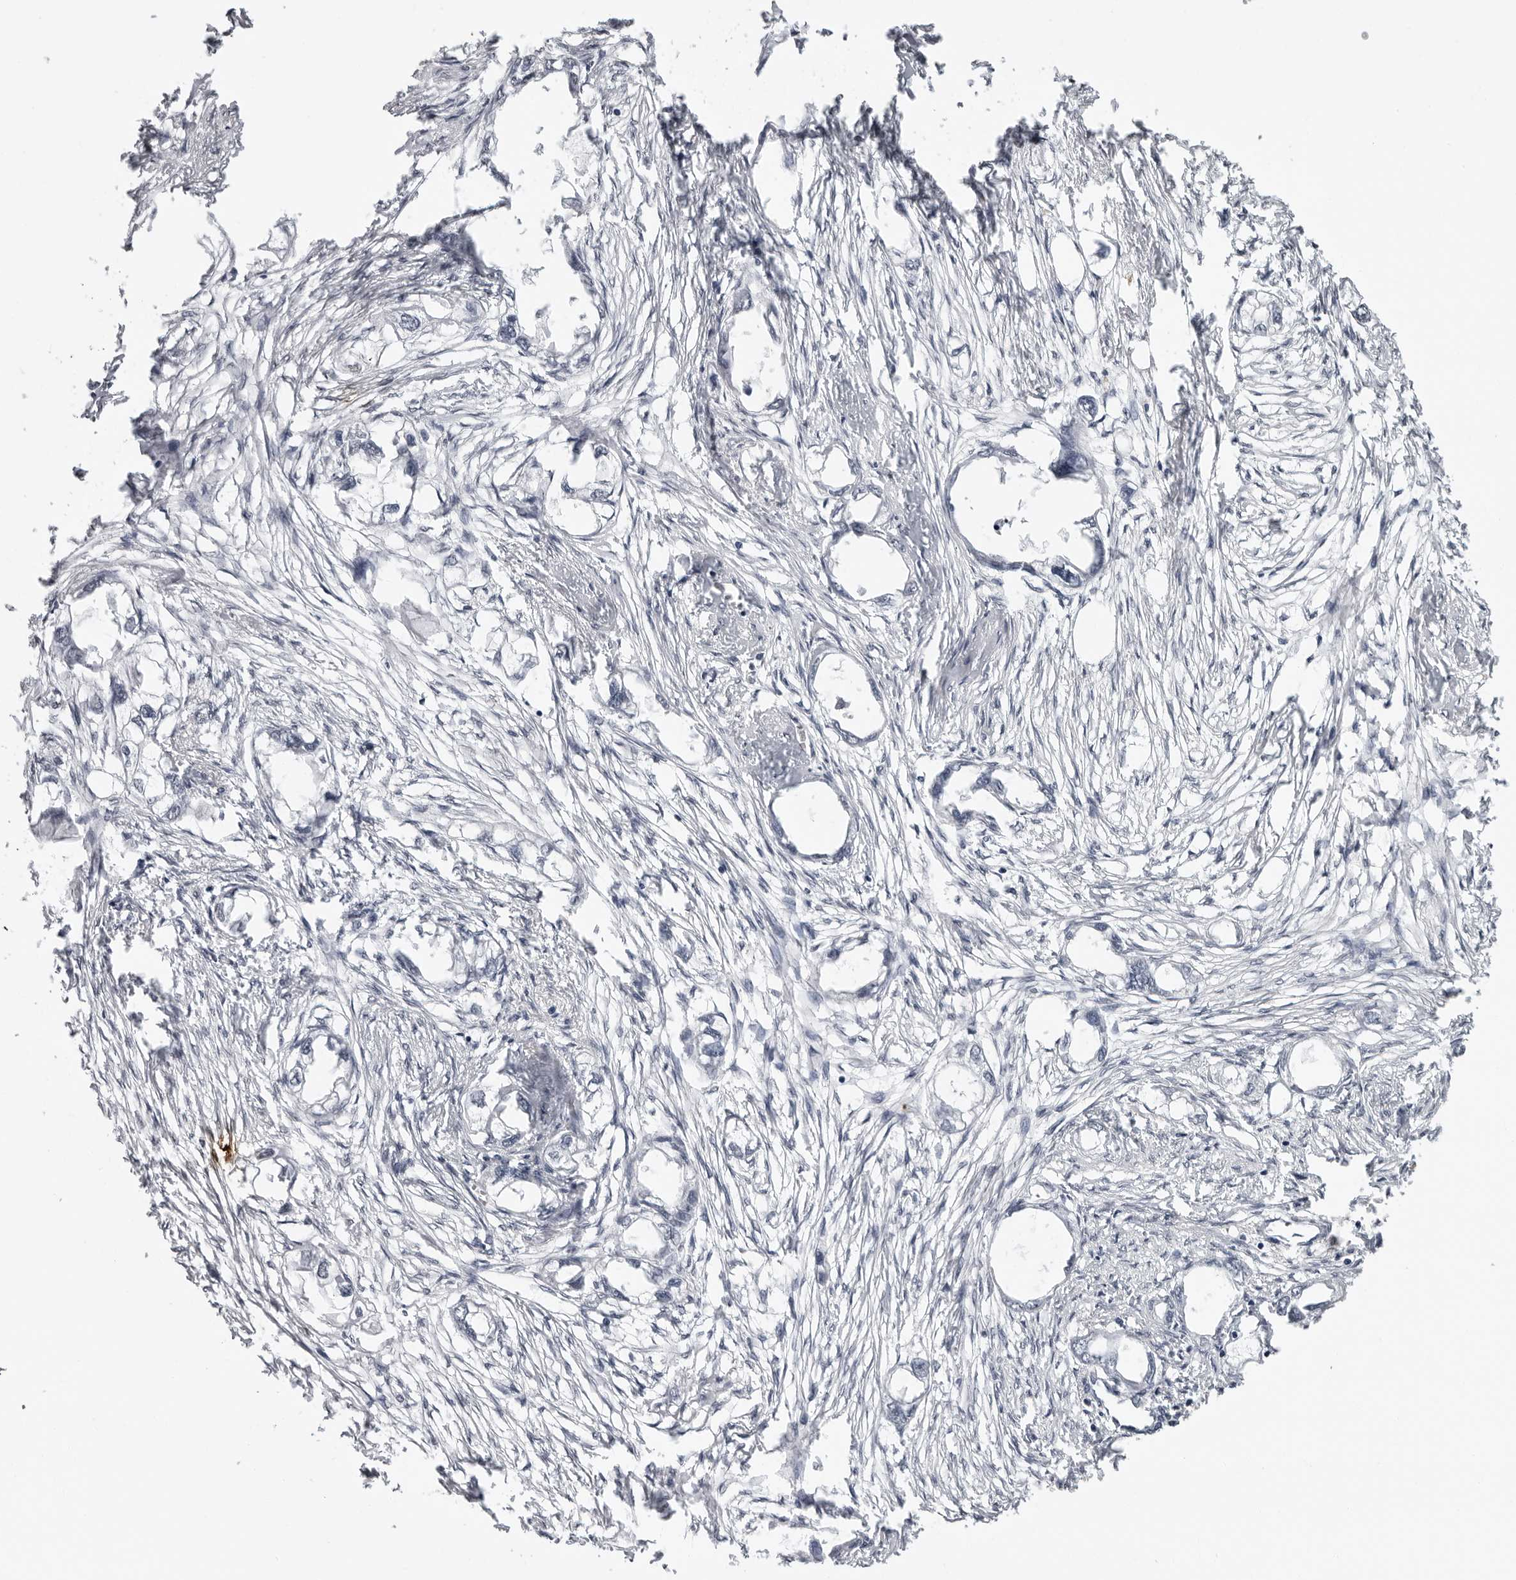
{"staining": {"intensity": "negative", "quantity": "none", "location": "none"}, "tissue": "endometrial cancer", "cell_type": "Tumor cells", "image_type": "cancer", "snomed": [{"axis": "morphology", "description": "Adenocarcinoma, NOS"}, {"axis": "morphology", "description": "Adenocarcinoma, metastatic, NOS"}, {"axis": "topography", "description": "Adipose tissue"}, {"axis": "topography", "description": "Endometrium"}], "caption": "DAB (3,3'-diaminobenzidine) immunohistochemical staining of human endometrial cancer exhibits no significant staining in tumor cells.", "gene": "HEPACAM", "patient": {"sex": "female", "age": 67}}